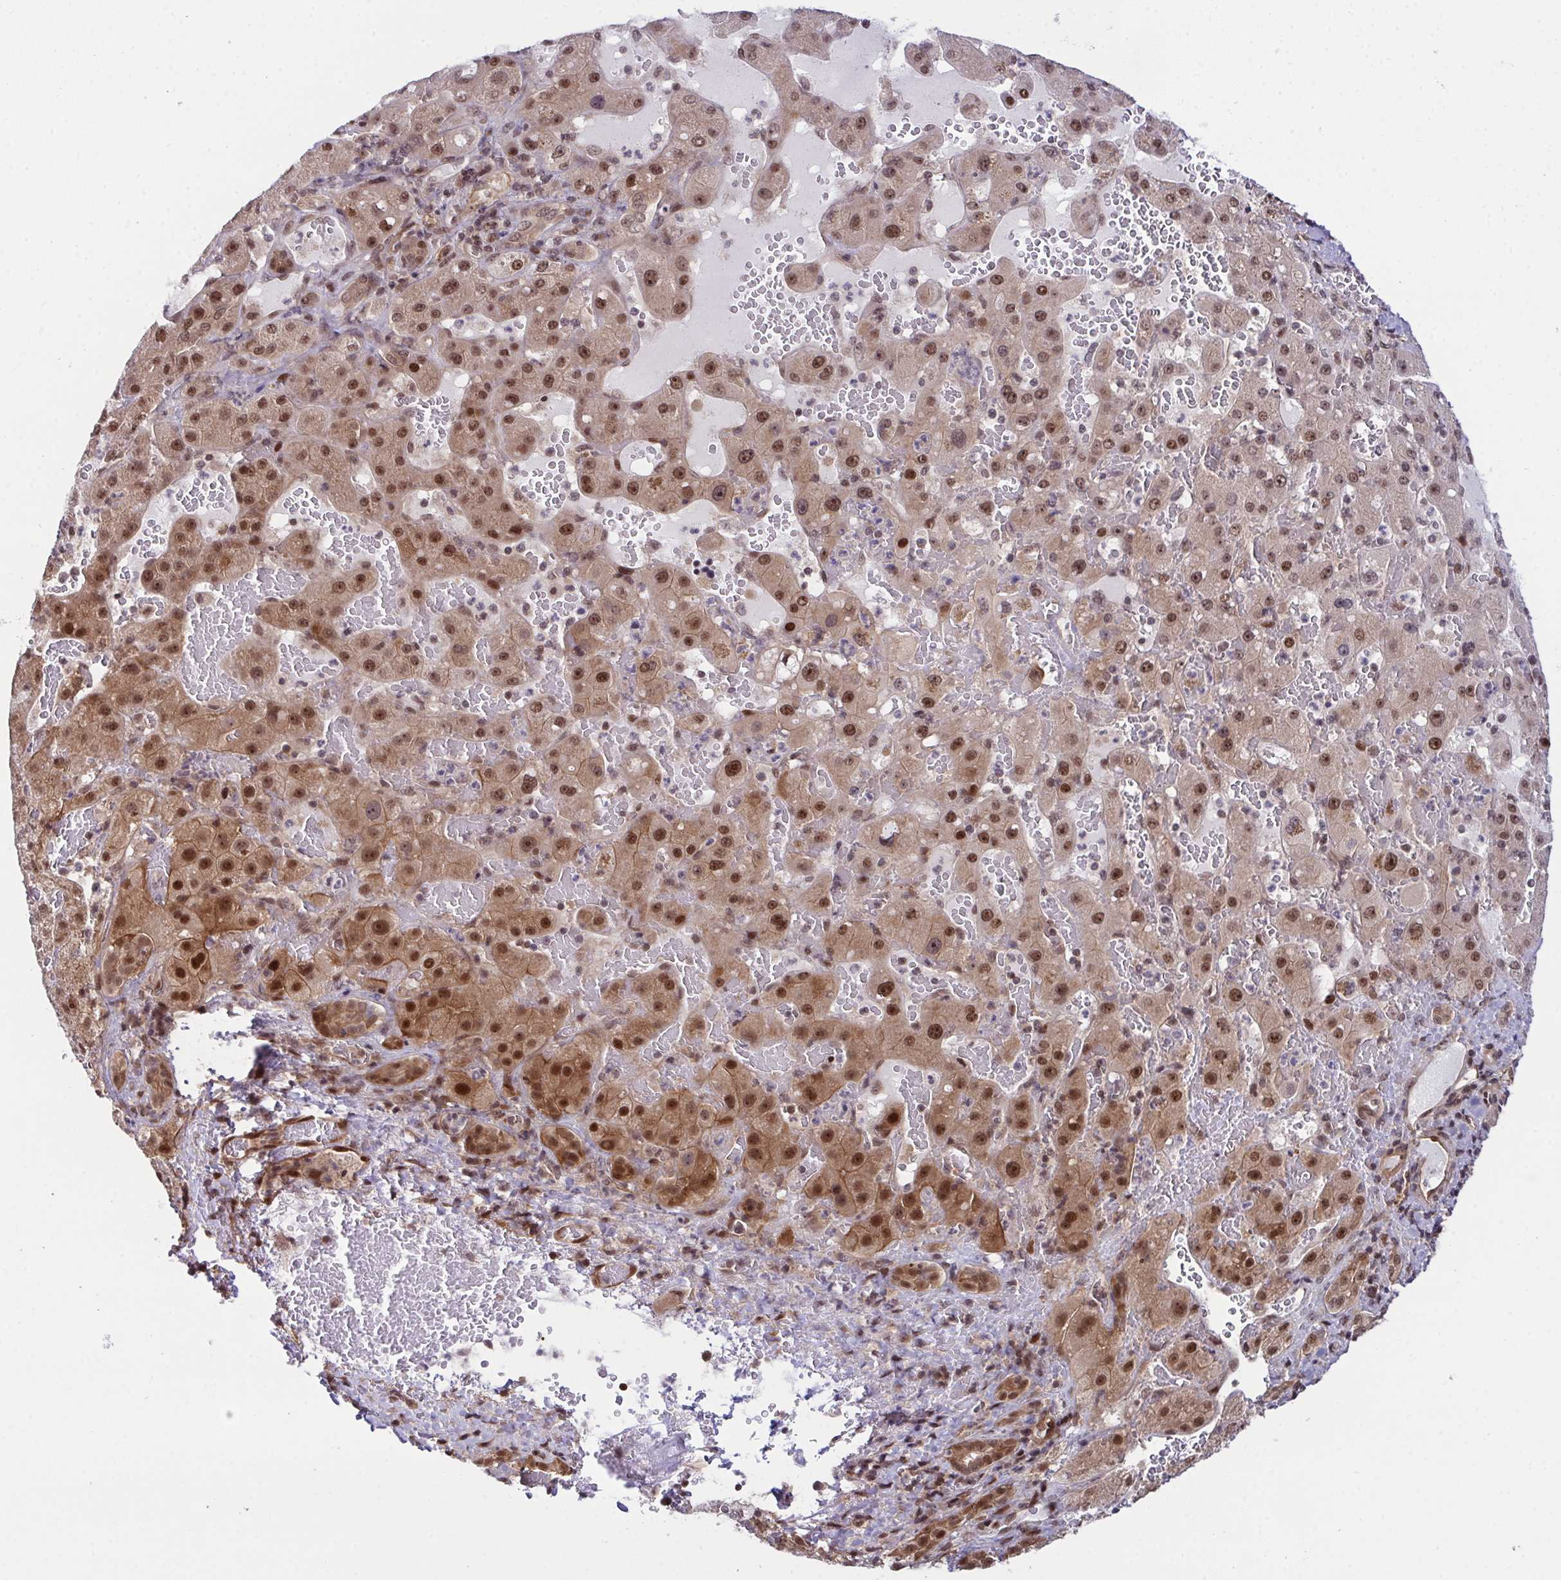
{"staining": {"intensity": "moderate", "quantity": ">75%", "location": "nuclear"}, "tissue": "liver cancer", "cell_type": "Tumor cells", "image_type": "cancer", "snomed": [{"axis": "morphology", "description": "Carcinoma, Hepatocellular, NOS"}, {"axis": "topography", "description": "Liver"}], "caption": "Immunohistochemical staining of human hepatocellular carcinoma (liver) exhibits medium levels of moderate nuclear positivity in approximately >75% of tumor cells.", "gene": "DNAJB1", "patient": {"sex": "female", "age": 73}}